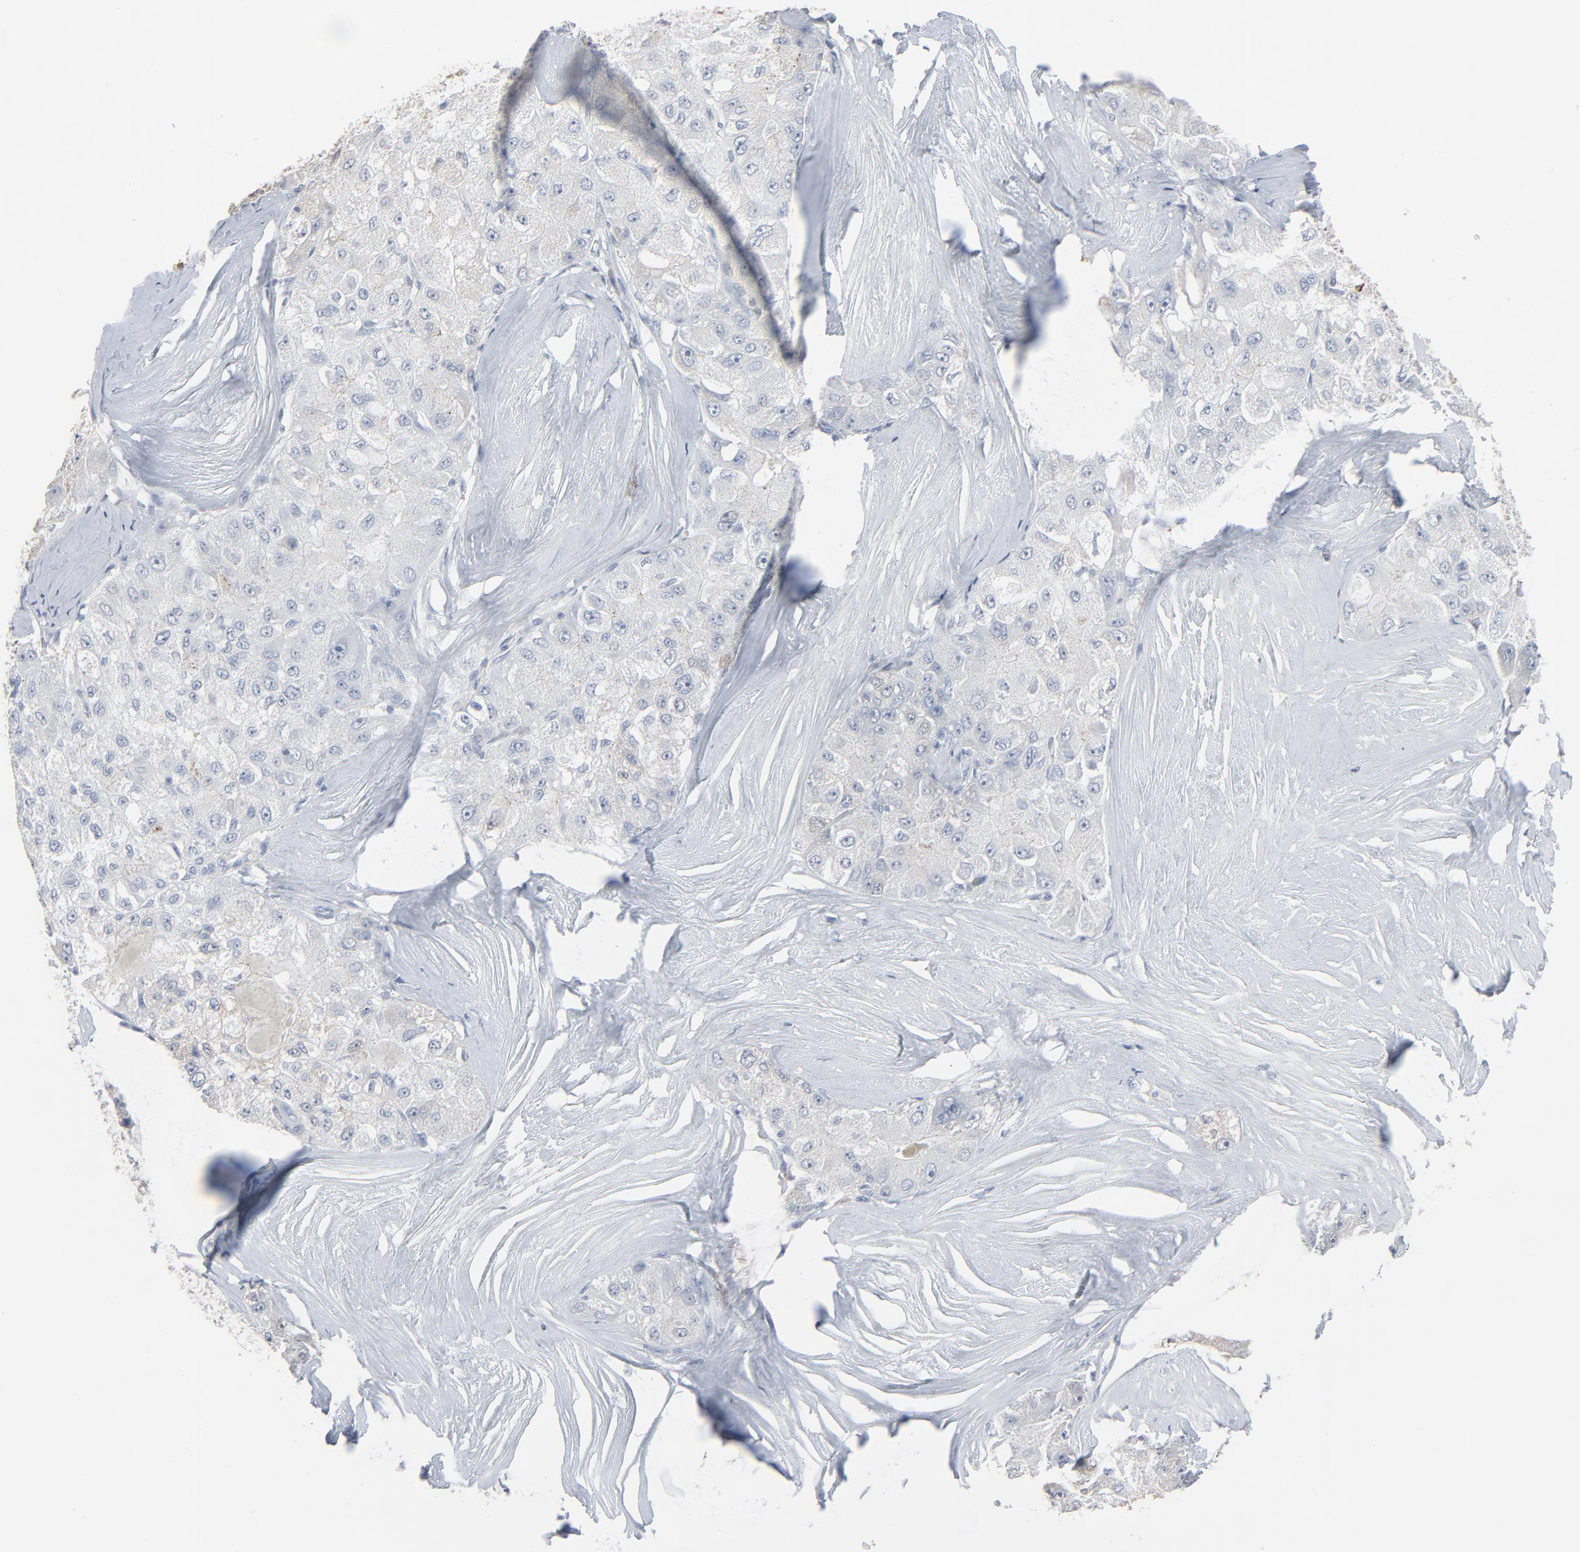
{"staining": {"intensity": "negative", "quantity": "none", "location": "none"}, "tissue": "liver cancer", "cell_type": "Tumor cells", "image_type": "cancer", "snomed": [{"axis": "morphology", "description": "Carcinoma, Hepatocellular, NOS"}, {"axis": "topography", "description": "Liver"}], "caption": "This is a photomicrograph of immunohistochemistry (IHC) staining of liver cancer (hepatocellular carcinoma), which shows no expression in tumor cells. (DAB immunohistochemistry with hematoxylin counter stain).", "gene": "PHGDH", "patient": {"sex": "male", "age": 80}}